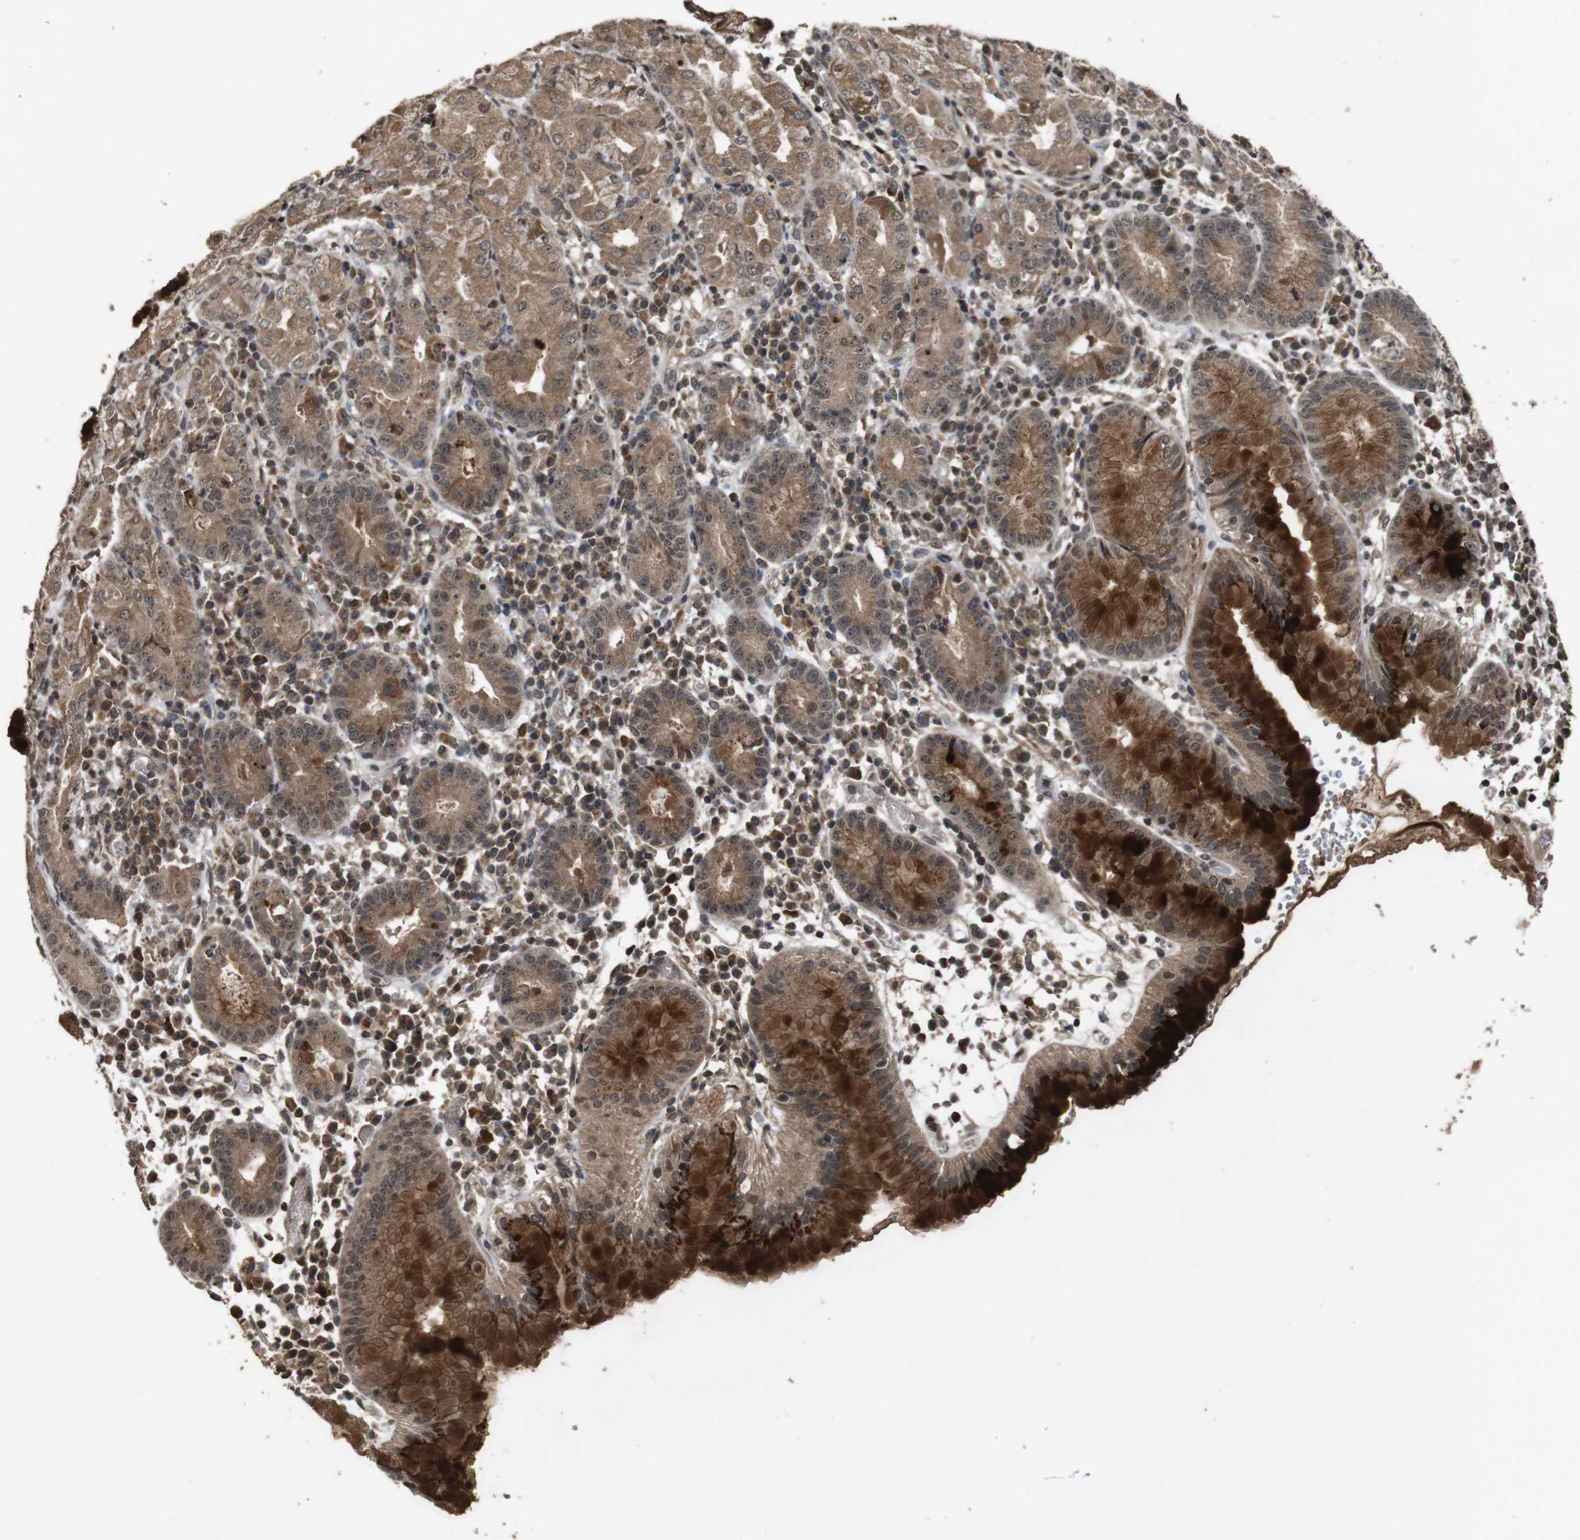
{"staining": {"intensity": "strong", "quantity": ">75%", "location": "cytoplasmic/membranous"}, "tissue": "stomach", "cell_type": "Glandular cells", "image_type": "normal", "snomed": [{"axis": "morphology", "description": "Normal tissue, NOS"}, {"axis": "topography", "description": "Stomach"}, {"axis": "topography", "description": "Stomach, lower"}], "caption": "Immunohistochemical staining of unremarkable stomach demonstrates strong cytoplasmic/membranous protein staining in about >75% of glandular cells. Using DAB (3,3'-diaminobenzidine) (brown) and hematoxylin (blue) stains, captured at high magnification using brightfield microscopy.", "gene": "SORL1", "patient": {"sex": "female", "age": 75}}